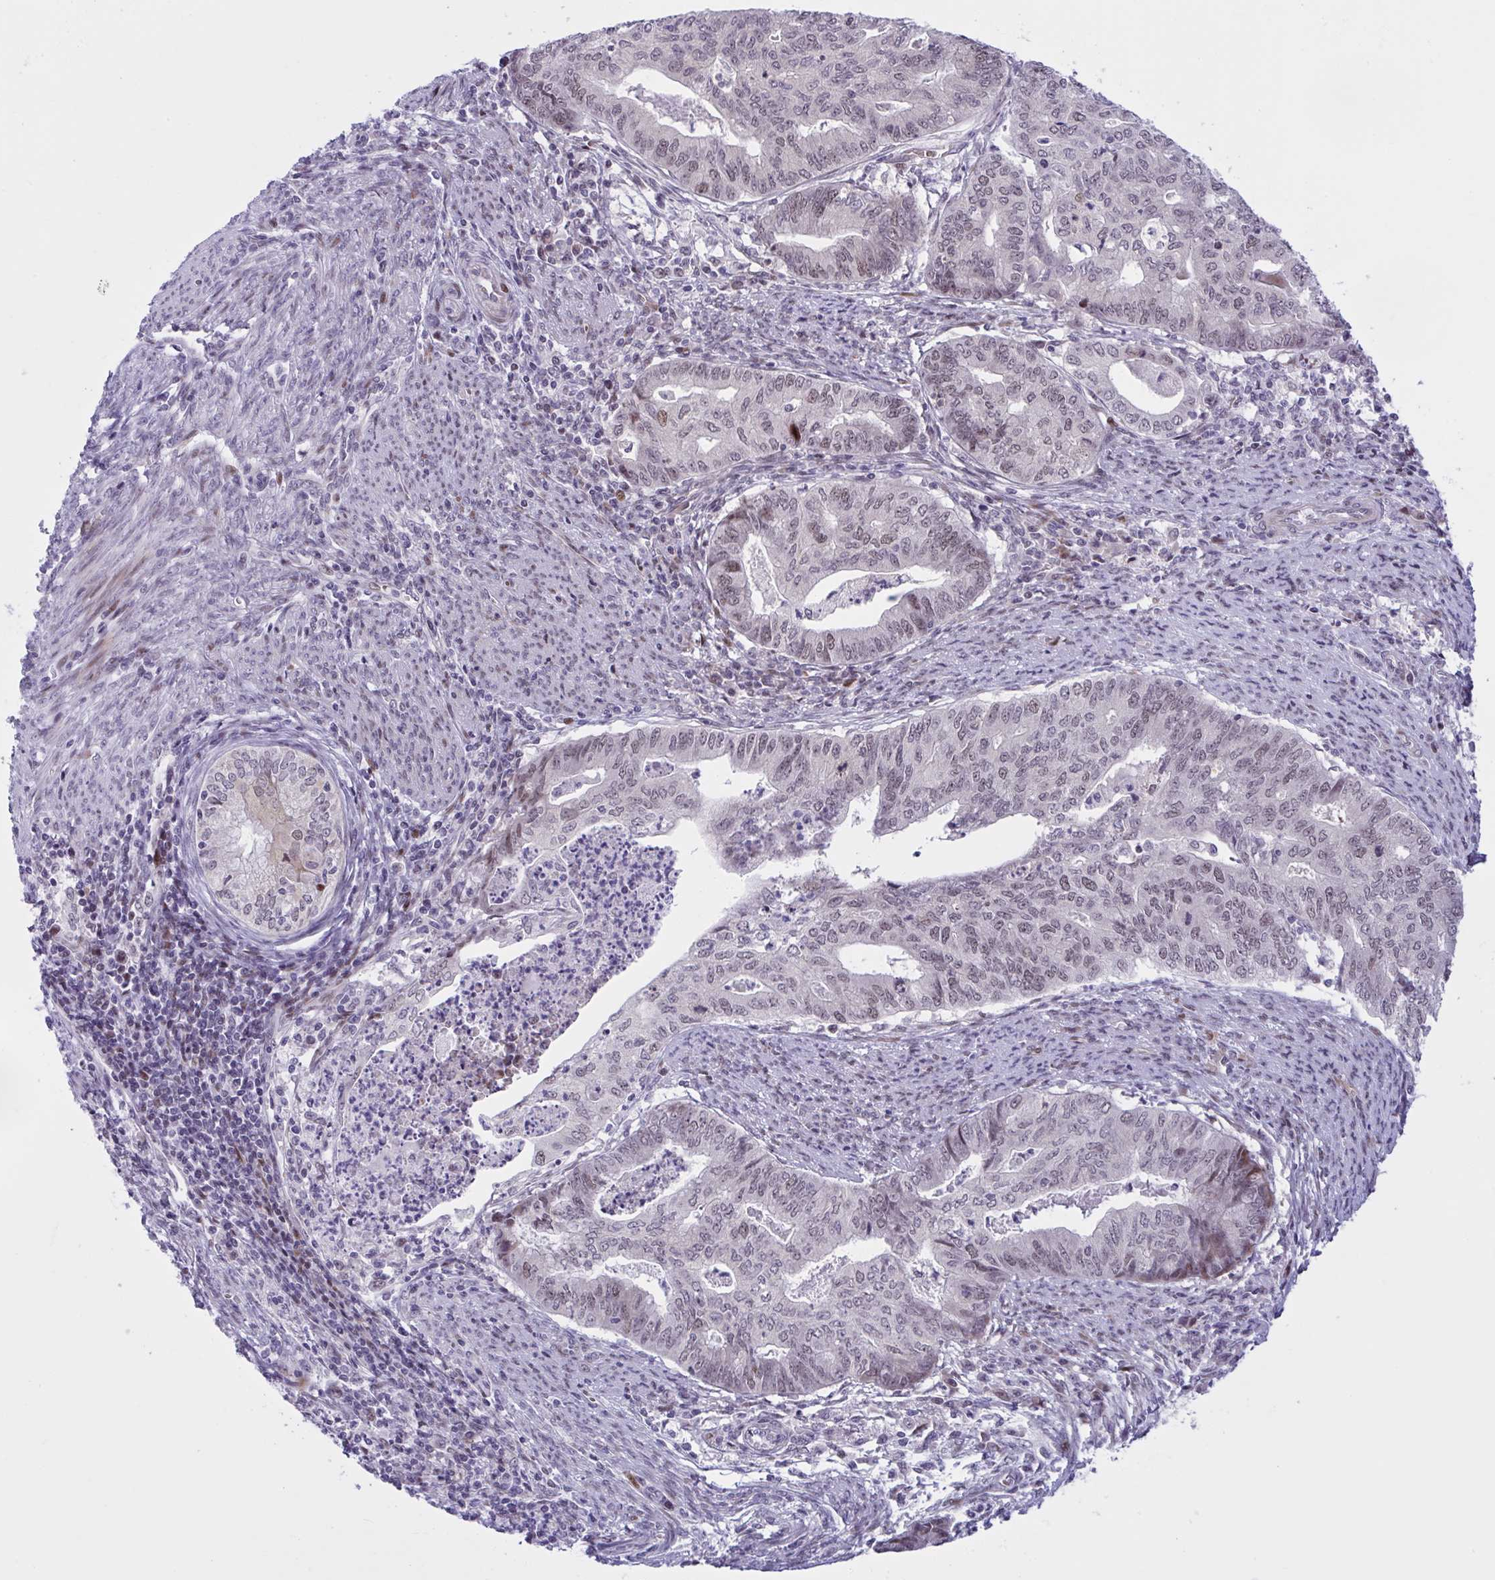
{"staining": {"intensity": "moderate", "quantity": "<25%", "location": "nuclear"}, "tissue": "endometrial cancer", "cell_type": "Tumor cells", "image_type": "cancer", "snomed": [{"axis": "morphology", "description": "Adenocarcinoma, NOS"}, {"axis": "topography", "description": "Endometrium"}], "caption": "Brown immunohistochemical staining in endometrial cancer demonstrates moderate nuclear positivity in about <25% of tumor cells.", "gene": "RBL1", "patient": {"sex": "female", "age": 79}}